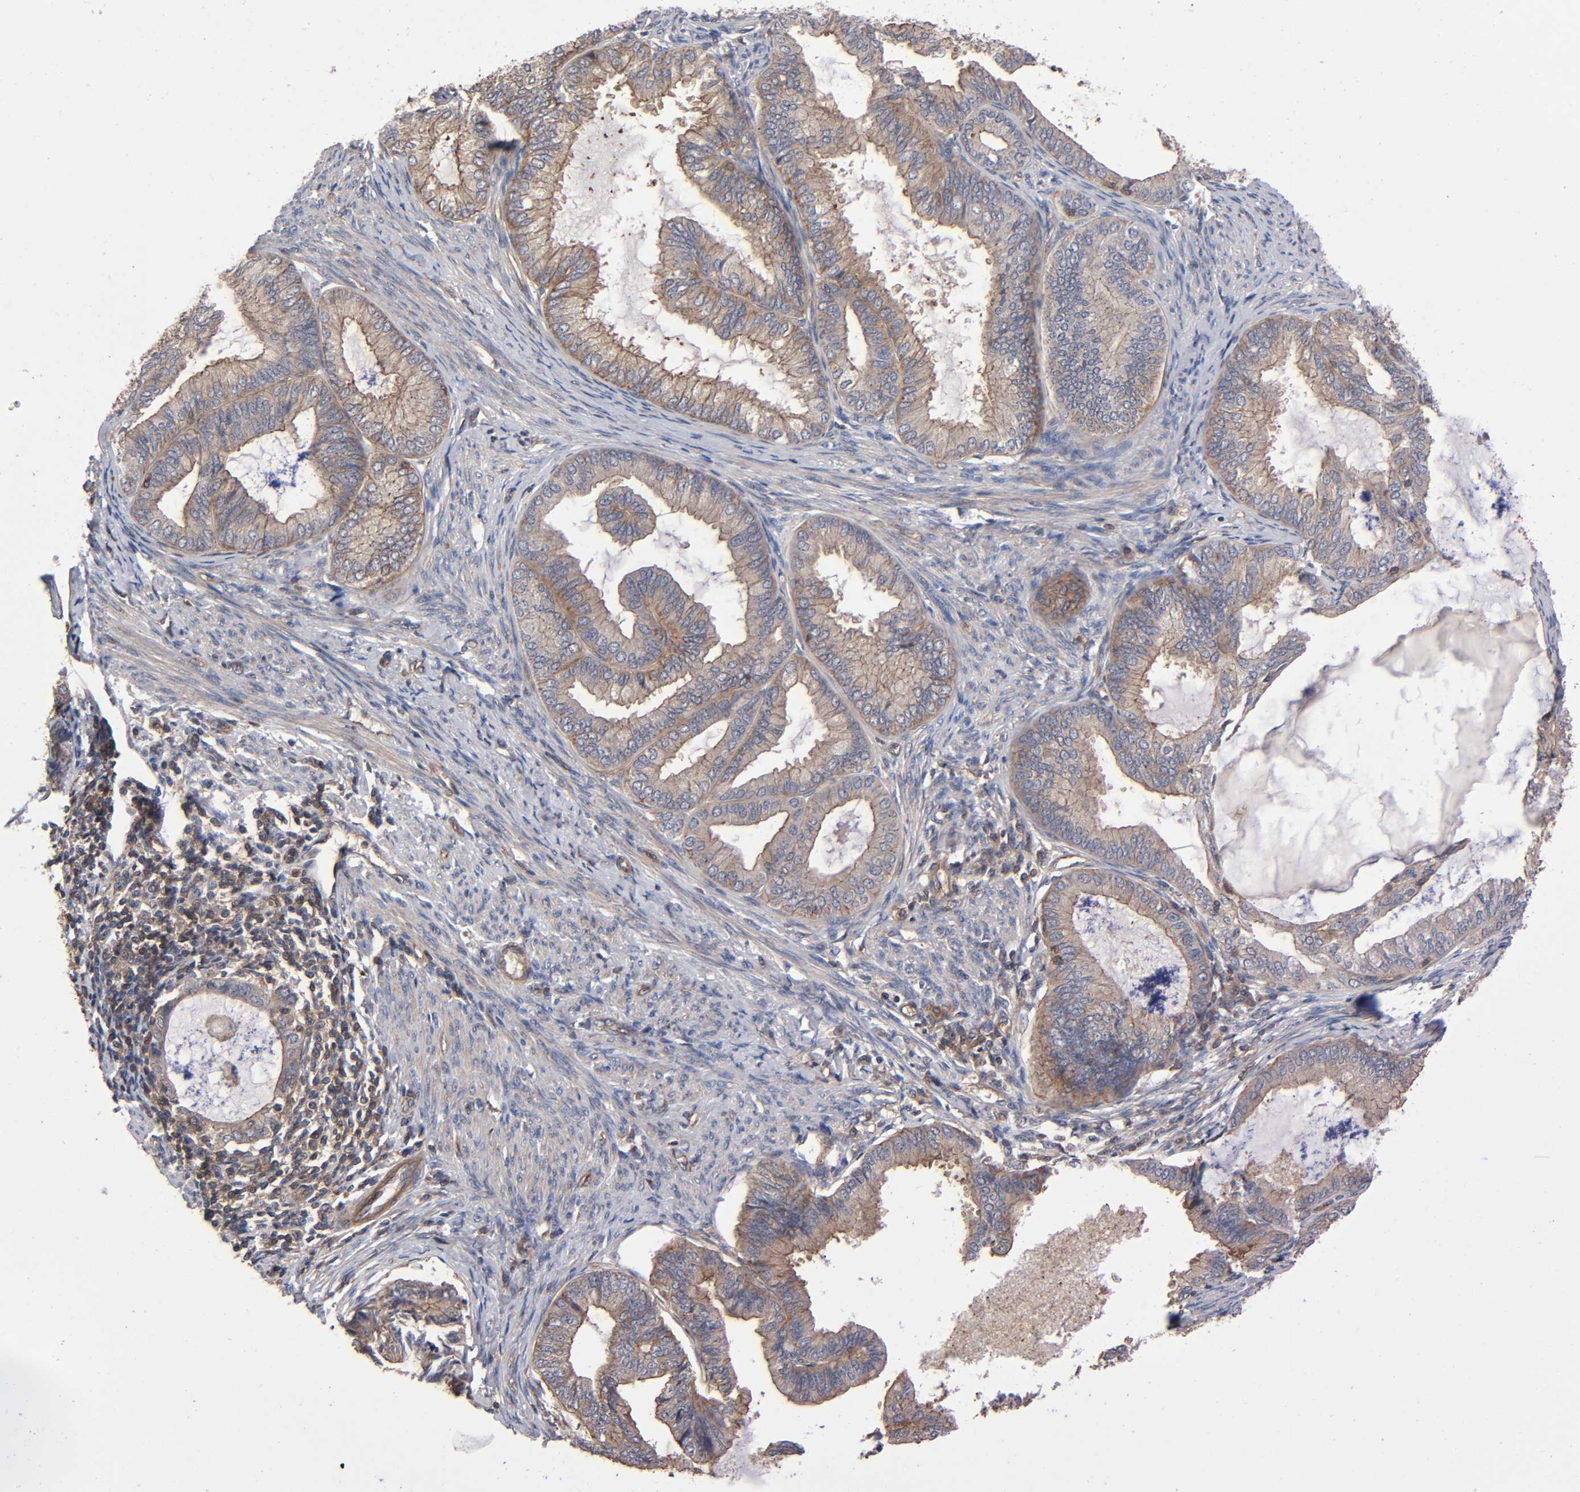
{"staining": {"intensity": "weak", "quantity": ">75%", "location": "cytoplasmic/membranous"}, "tissue": "endometrial cancer", "cell_type": "Tumor cells", "image_type": "cancer", "snomed": [{"axis": "morphology", "description": "Adenocarcinoma, NOS"}, {"axis": "topography", "description": "Endometrium"}], "caption": "An image of endometrial adenocarcinoma stained for a protein displays weak cytoplasmic/membranous brown staining in tumor cells.", "gene": "LAMTOR2", "patient": {"sex": "female", "age": 86}}